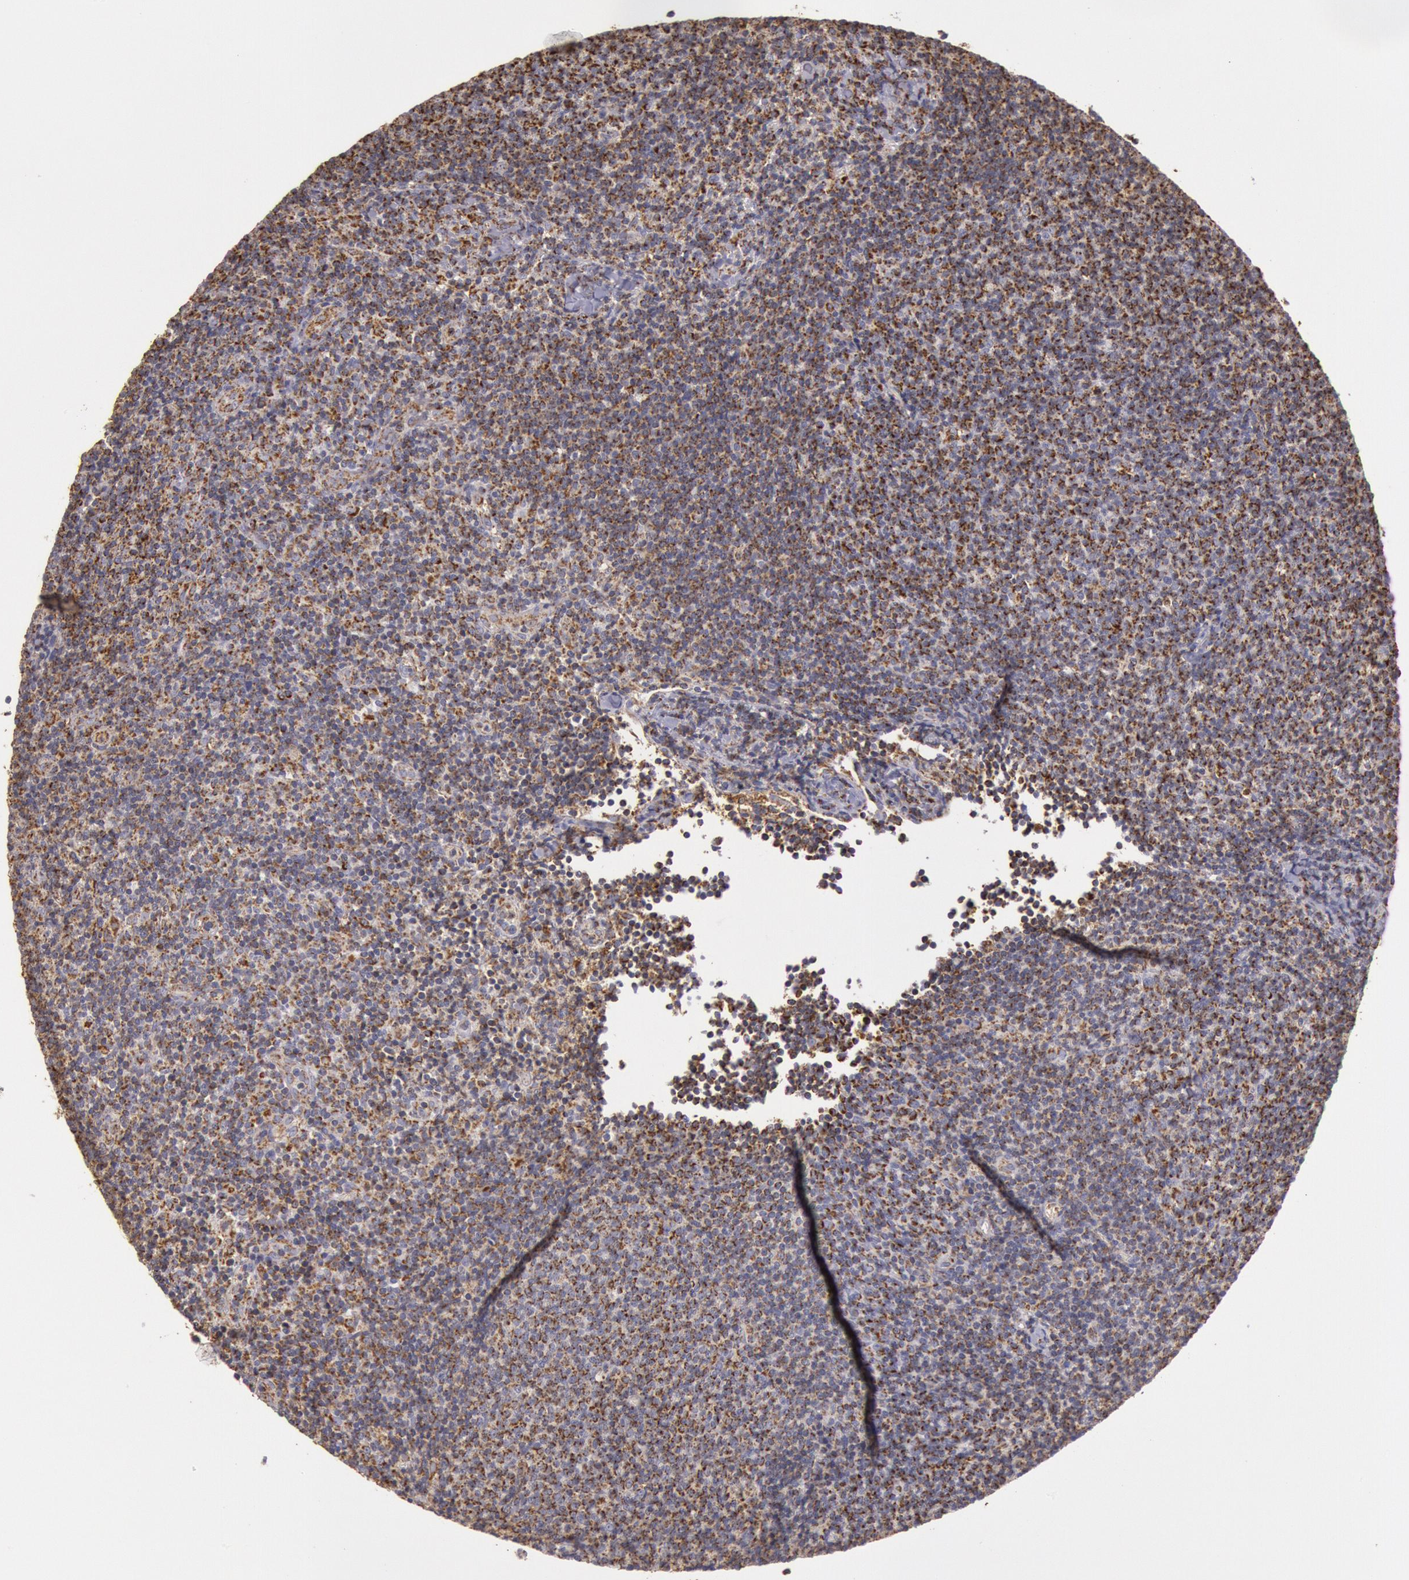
{"staining": {"intensity": "strong", "quantity": ">75%", "location": "cytoplasmic/membranous"}, "tissue": "lymphoma", "cell_type": "Tumor cells", "image_type": "cancer", "snomed": [{"axis": "morphology", "description": "Malignant lymphoma, non-Hodgkin's type, Low grade"}, {"axis": "topography", "description": "Lymph node"}], "caption": "Protein positivity by immunohistochemistry (IHC) displays strong cytoplasmic/membranous staining in about >75% of tumor cells in lymphoma. (DAB IHC, brown staining for protein, blue staining for nuclei).", "gene": "CYC1", "patient": {"sex": "male", "age": 49}}